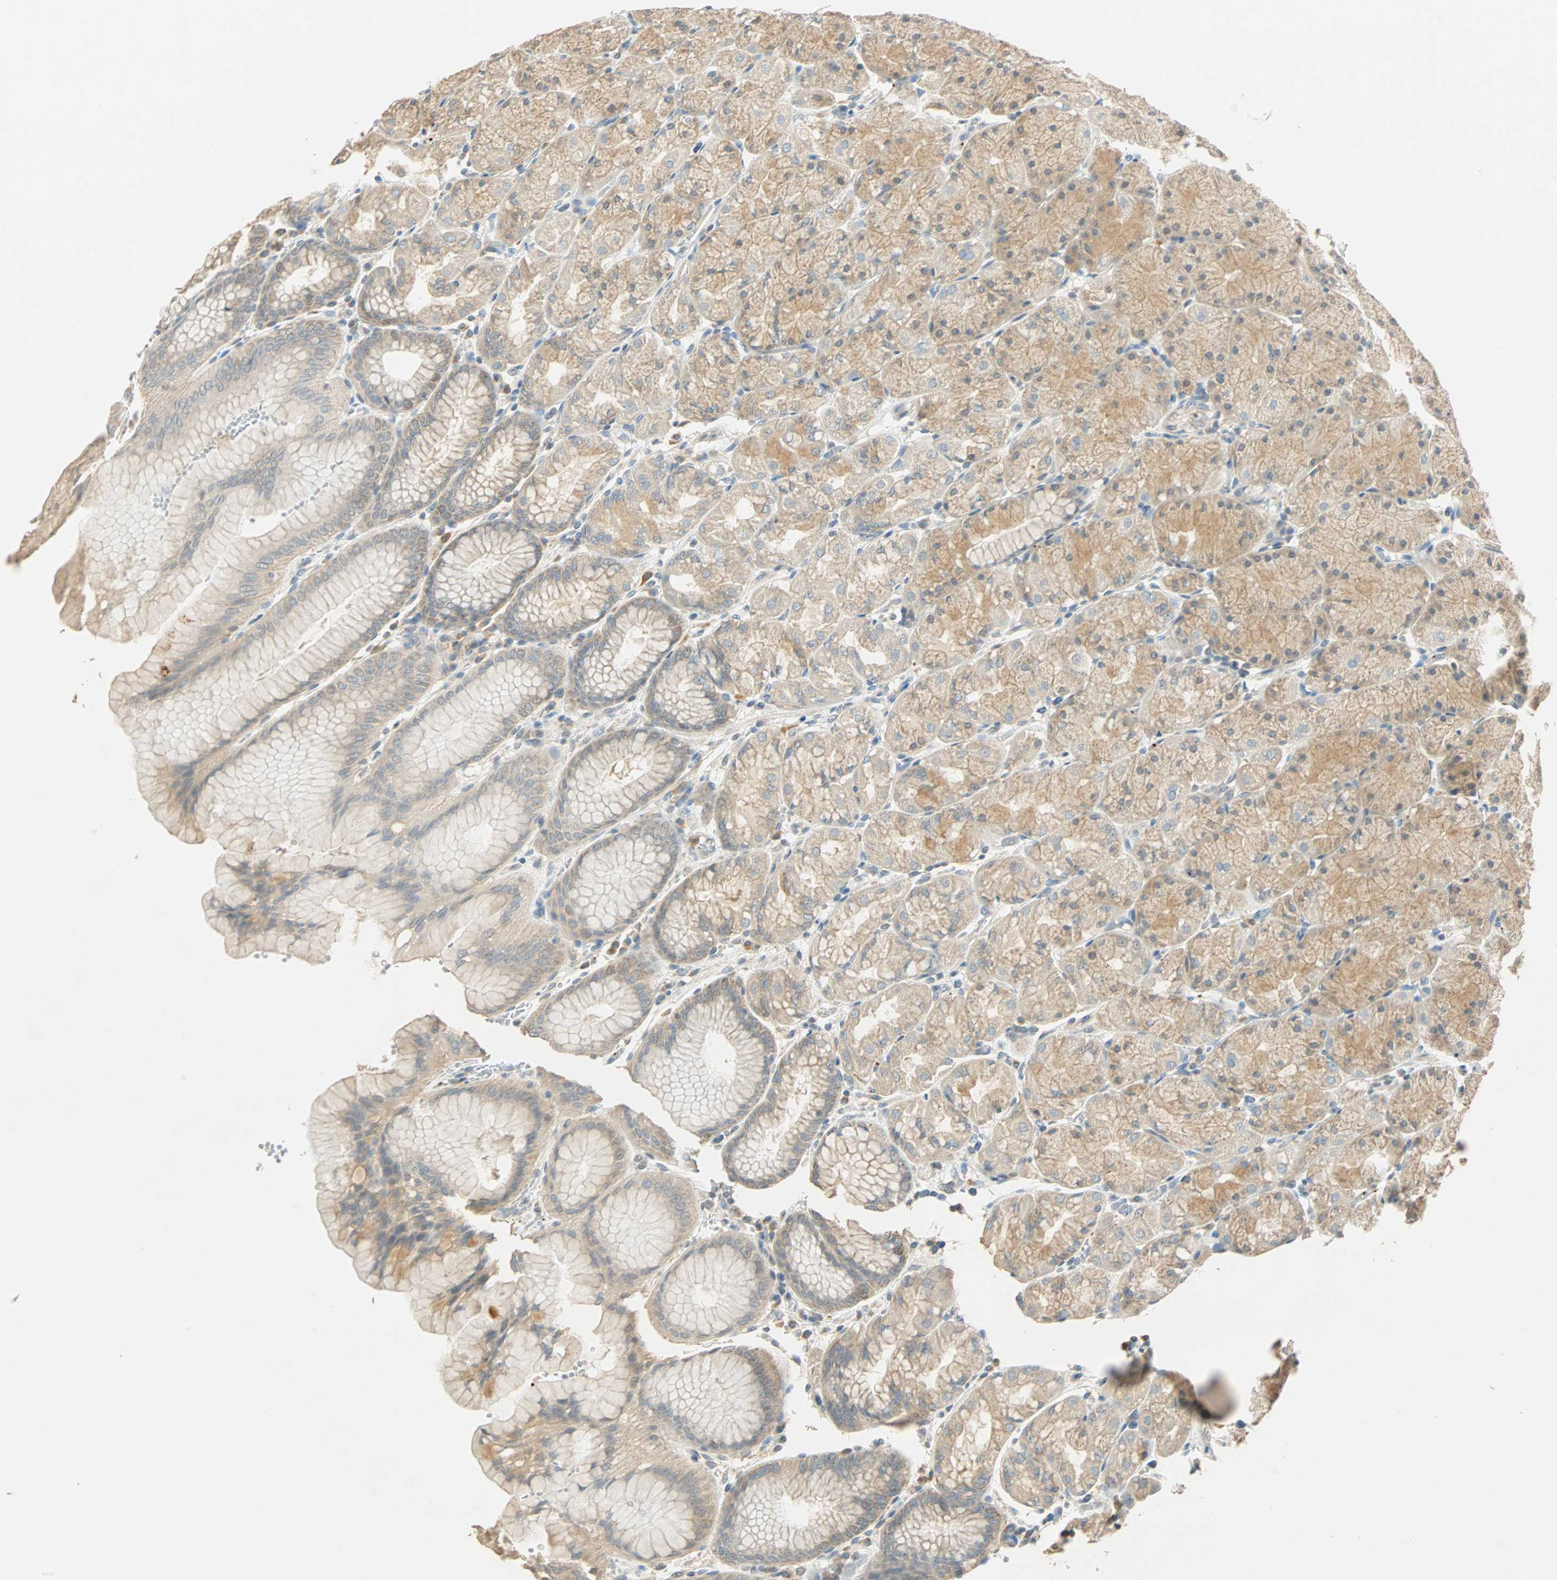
{"staining": {"intensity": "weak", "quantity": "25%-75%", "location": "cytoplasmic/membranous"}, "tissue": "stomach", "cell_type": "Glandular cells", "image_type": "normal", "snomed": [{"axis": "morphology", "description": "Normal tissue, NOS"}, {"axis": "topography", "description": "Stomach, upper"}, {"axis": "topography", "description": "Stomach"}], "caption": "Immunohistochemistry (IHC) (DAB) staining of normal human stomach displays weak cytoplasmic/membranous protein positivity in approximately 25%-75% of glandular cells.", "gene": "RAD18", "patient": {"sex": "male", "age": 76}}